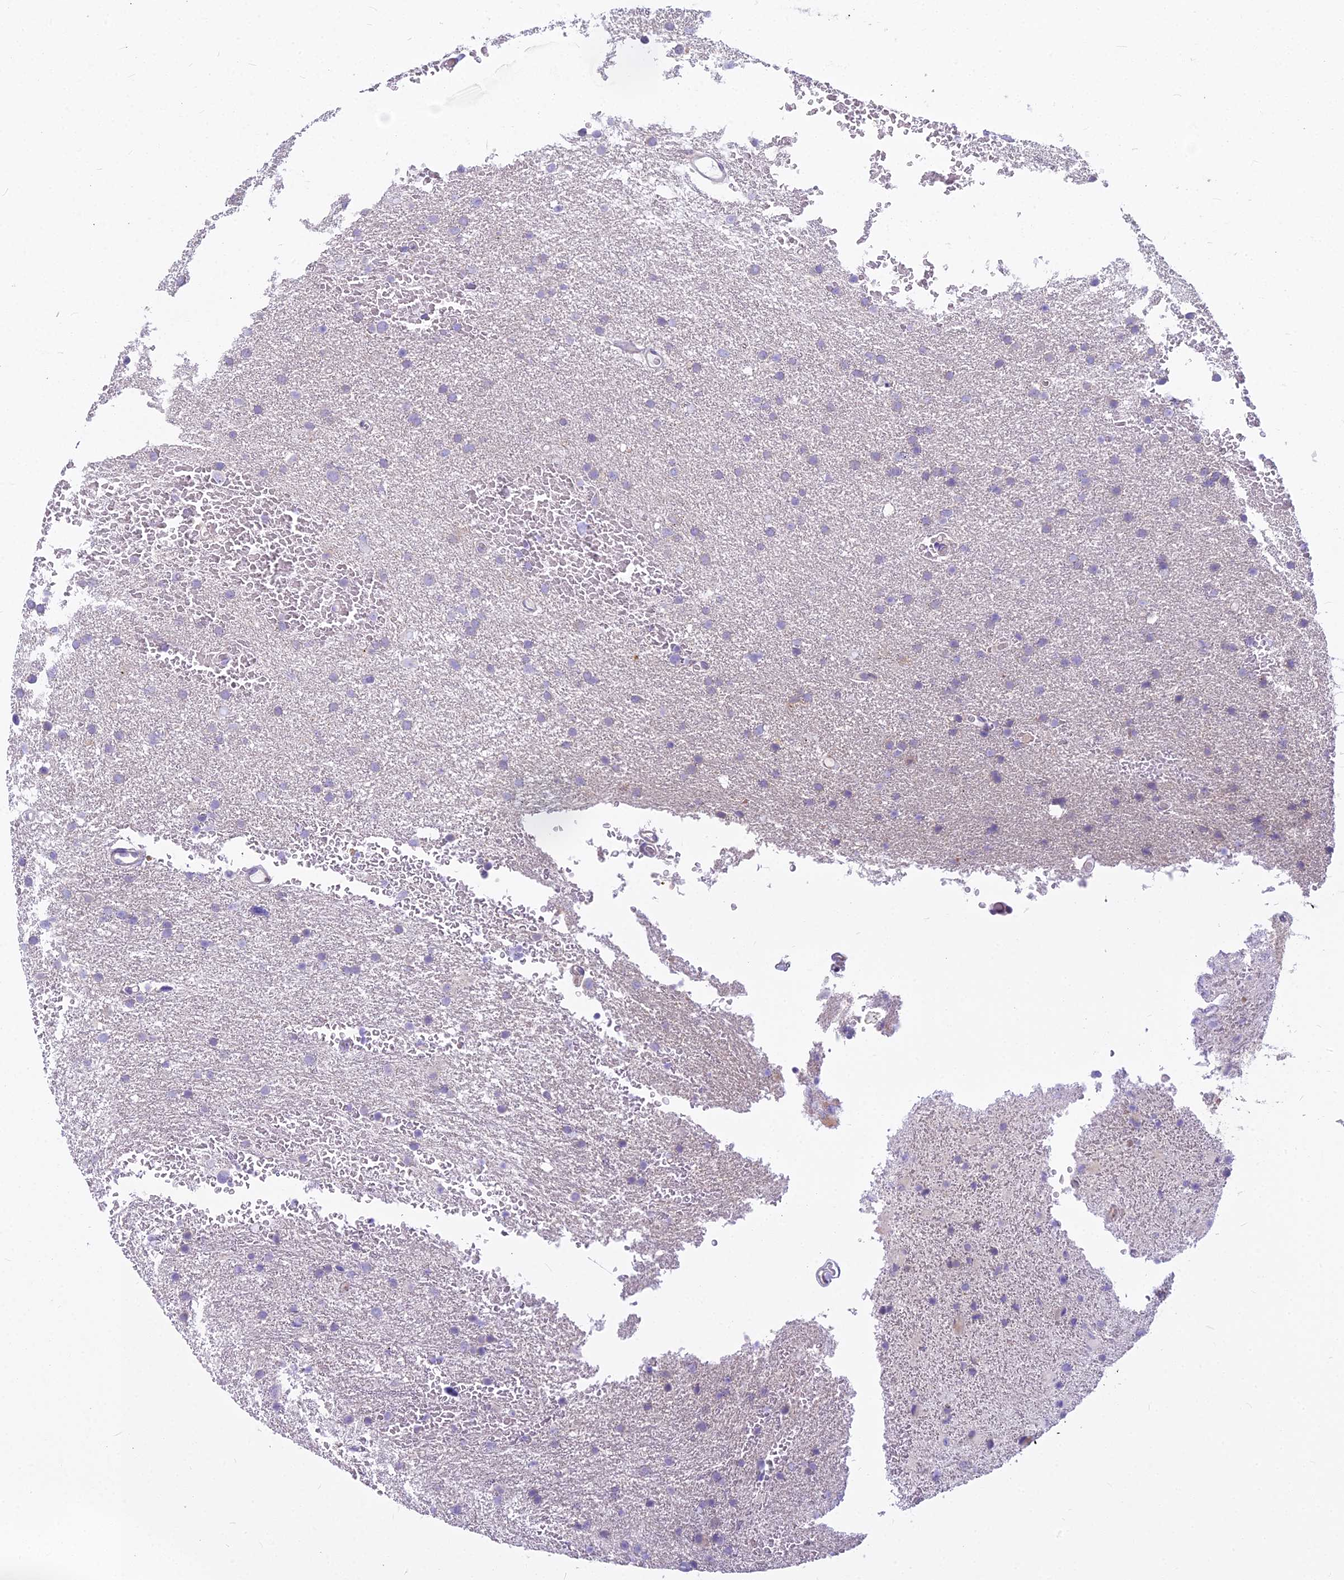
{"staining": {"intensity": "negative", "quantity": "none", "location": "none"}, "tissue": "glioma", "cell_type": "Tumor cells", "image_type": "cancer", "snomed": [{"axis": "morphology", "description": "Glioma, malignant, High grade"}, {"axis": "topography", "description": "Cerebral cortex"}], "caption": "Immunohistochemistry (IHC) micrograph of neoplastic tissue: human glioma stained with DAB demonstrates no significant protein expression in tumor cells. (Immunohistochemistry (IHC), brightfield microscopy, high magnification).", "gene": "PCDHB14", "patient": {"sex": "female", "age": 36}}